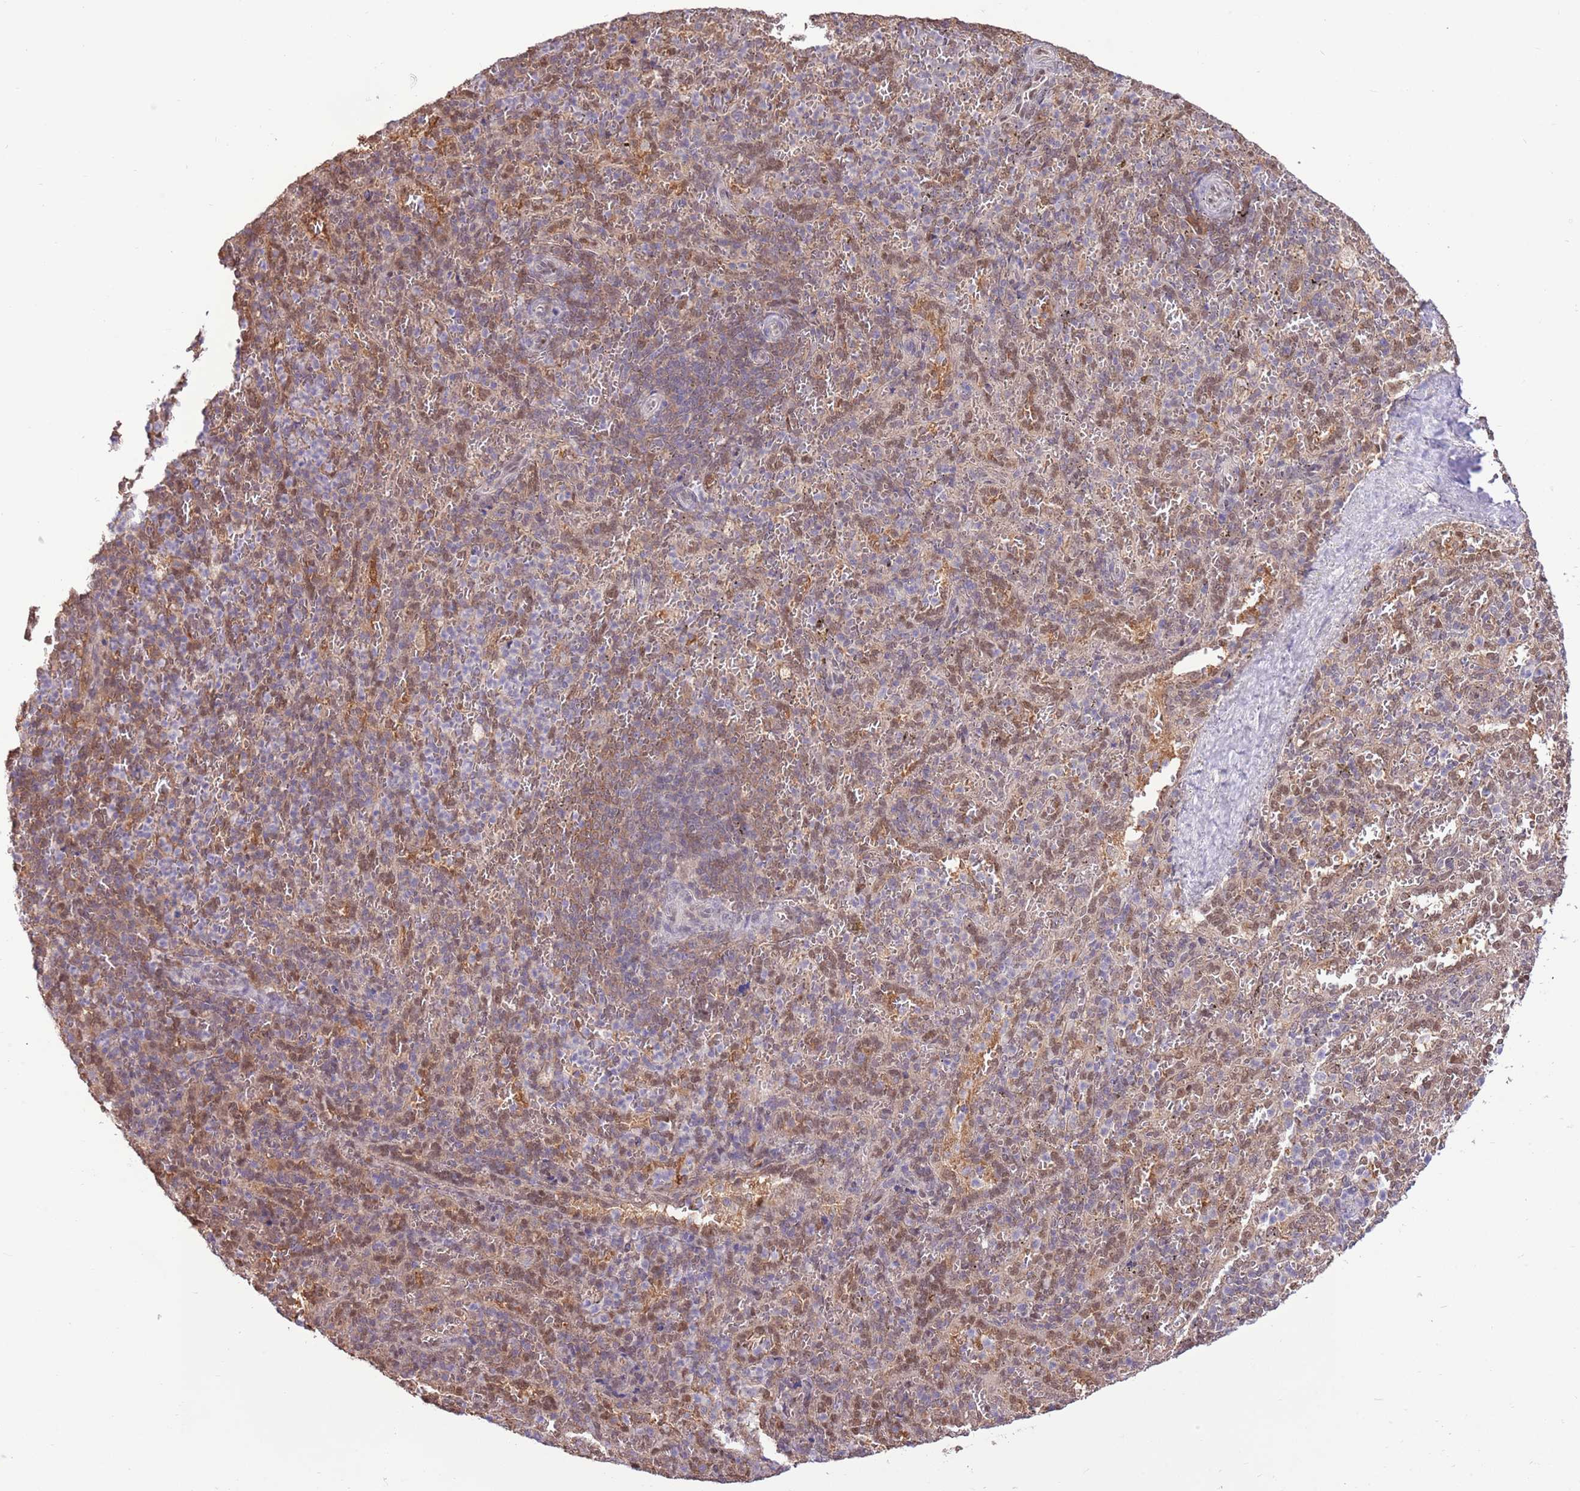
{"staining": {"intensity": "moderate", "quantity": "<25%", "location": "cytoplasmic/membranous"}, "tissue": "spleen", "cell_type": "Cells in red pulp", "image_type": "normal", "snomed": [{"axis": "morphology", "description": "Normal tissue, NOS"}, {"axis": "topography", "description": "Spleen"}], "caption": "IHC of benign human spleen displays low levels of moderate cytoplasmic/membranous expression in approximately <25% of cells in red pulp.", "gene": "NSFL1C", "patient": {"sex": "female", "age": 21}}